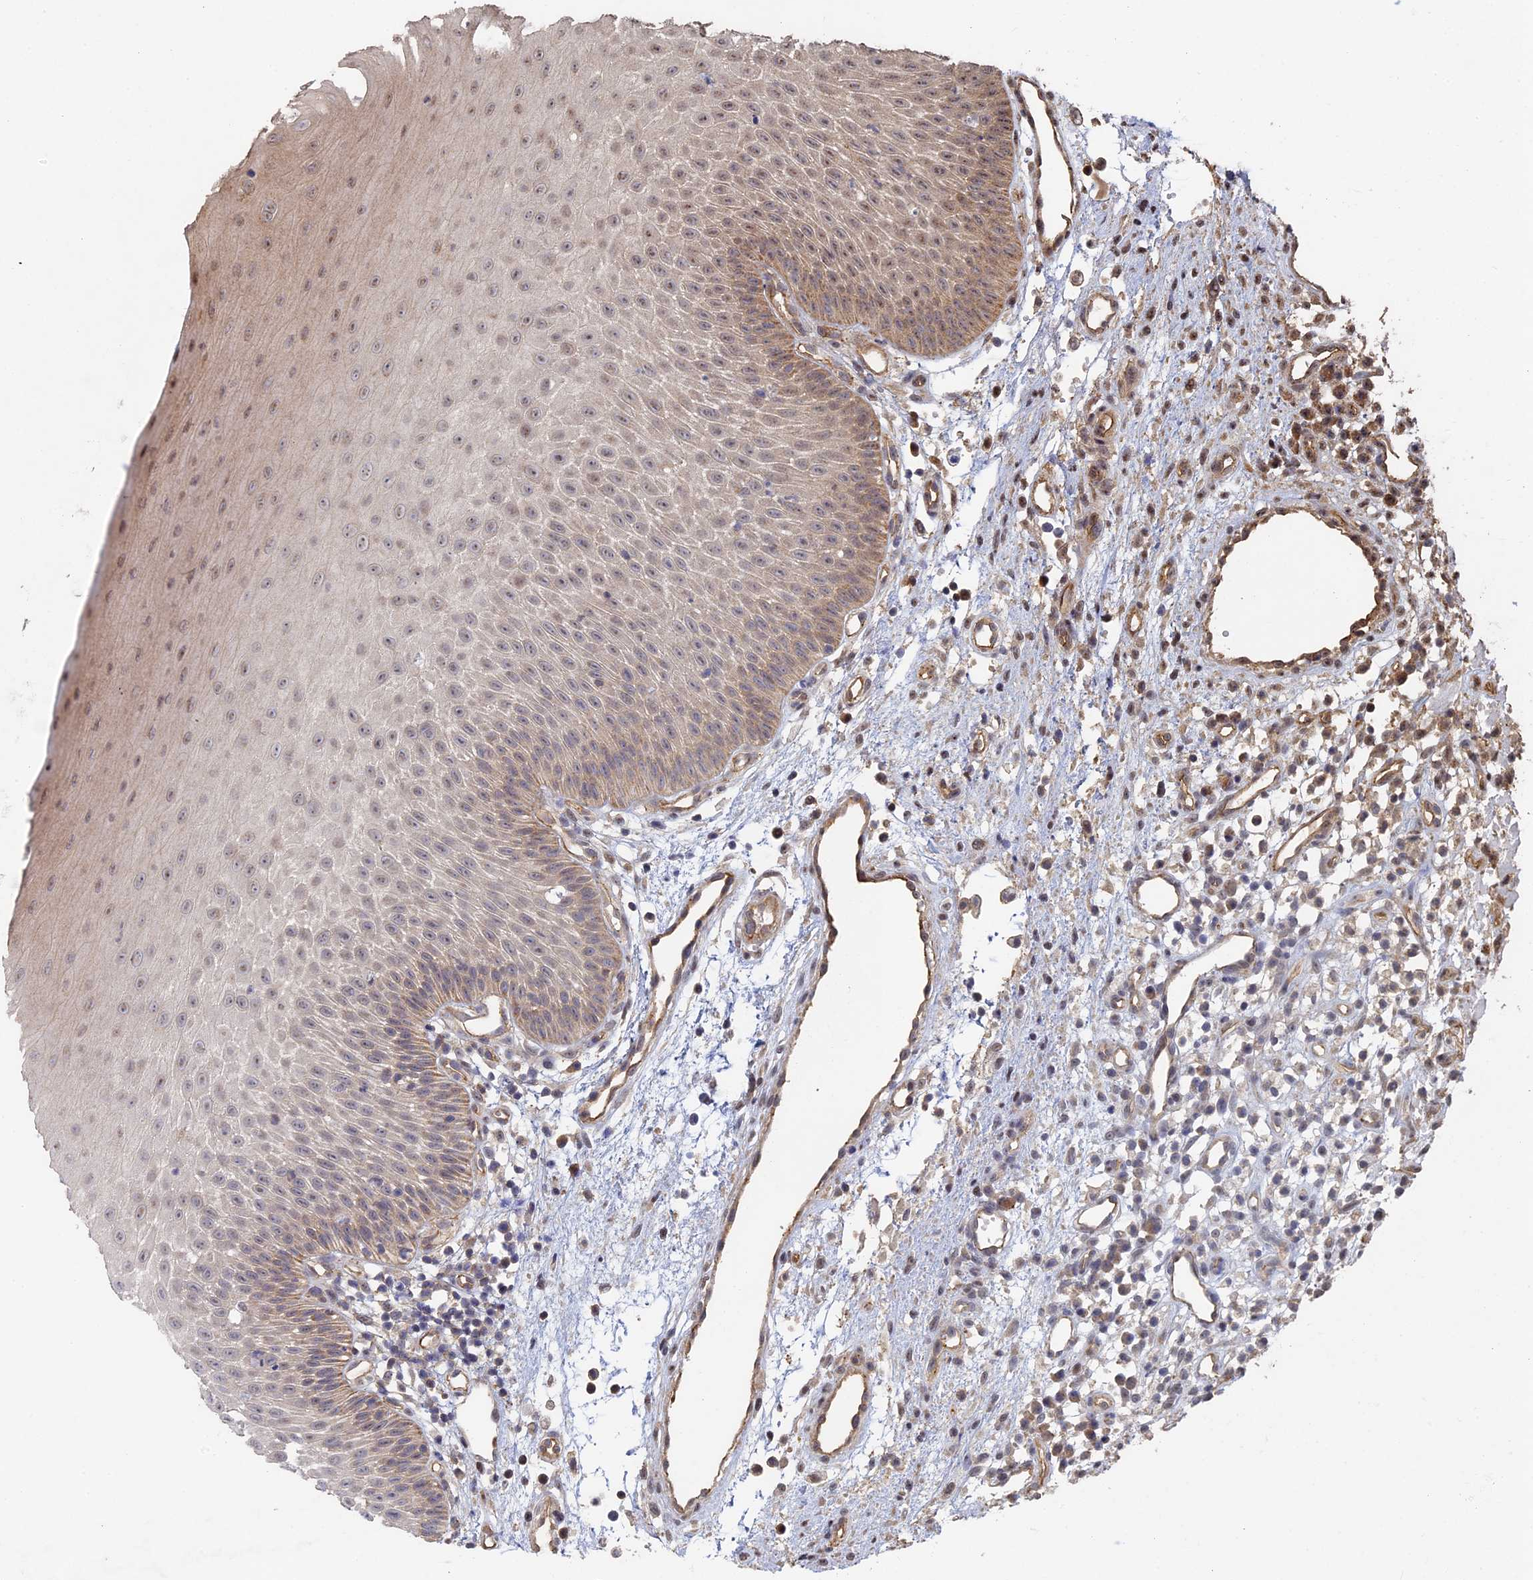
{"staining": {"intensity": "weak", "quantity": "25%-75%", "location": "cytoplasmic/membranous,nuclear"}, "tissue": "oral mucosa", "cell_type": "Squamous epithelial cells", "image_type": "normal", "snomed": [{"axis": "morphology", "description": "Normal tissue, NOS"}, {"axis": "topography", "description": "Oral tissue"}], "caption": "Immunohistochemistry (IHC) image of unremarkable oral mucosa: oral mucosa stained using immunohistochemistry demonstrates low levels of weak protein expression localized specifically in the cytoplasmic/membranous,nuclear of squamous epithelial cells, appearing as a cytoplasmic/membranous,nuclear brown color.", "gene": "KIAA1328", "patient": {"sex": "female", "age": 13}}